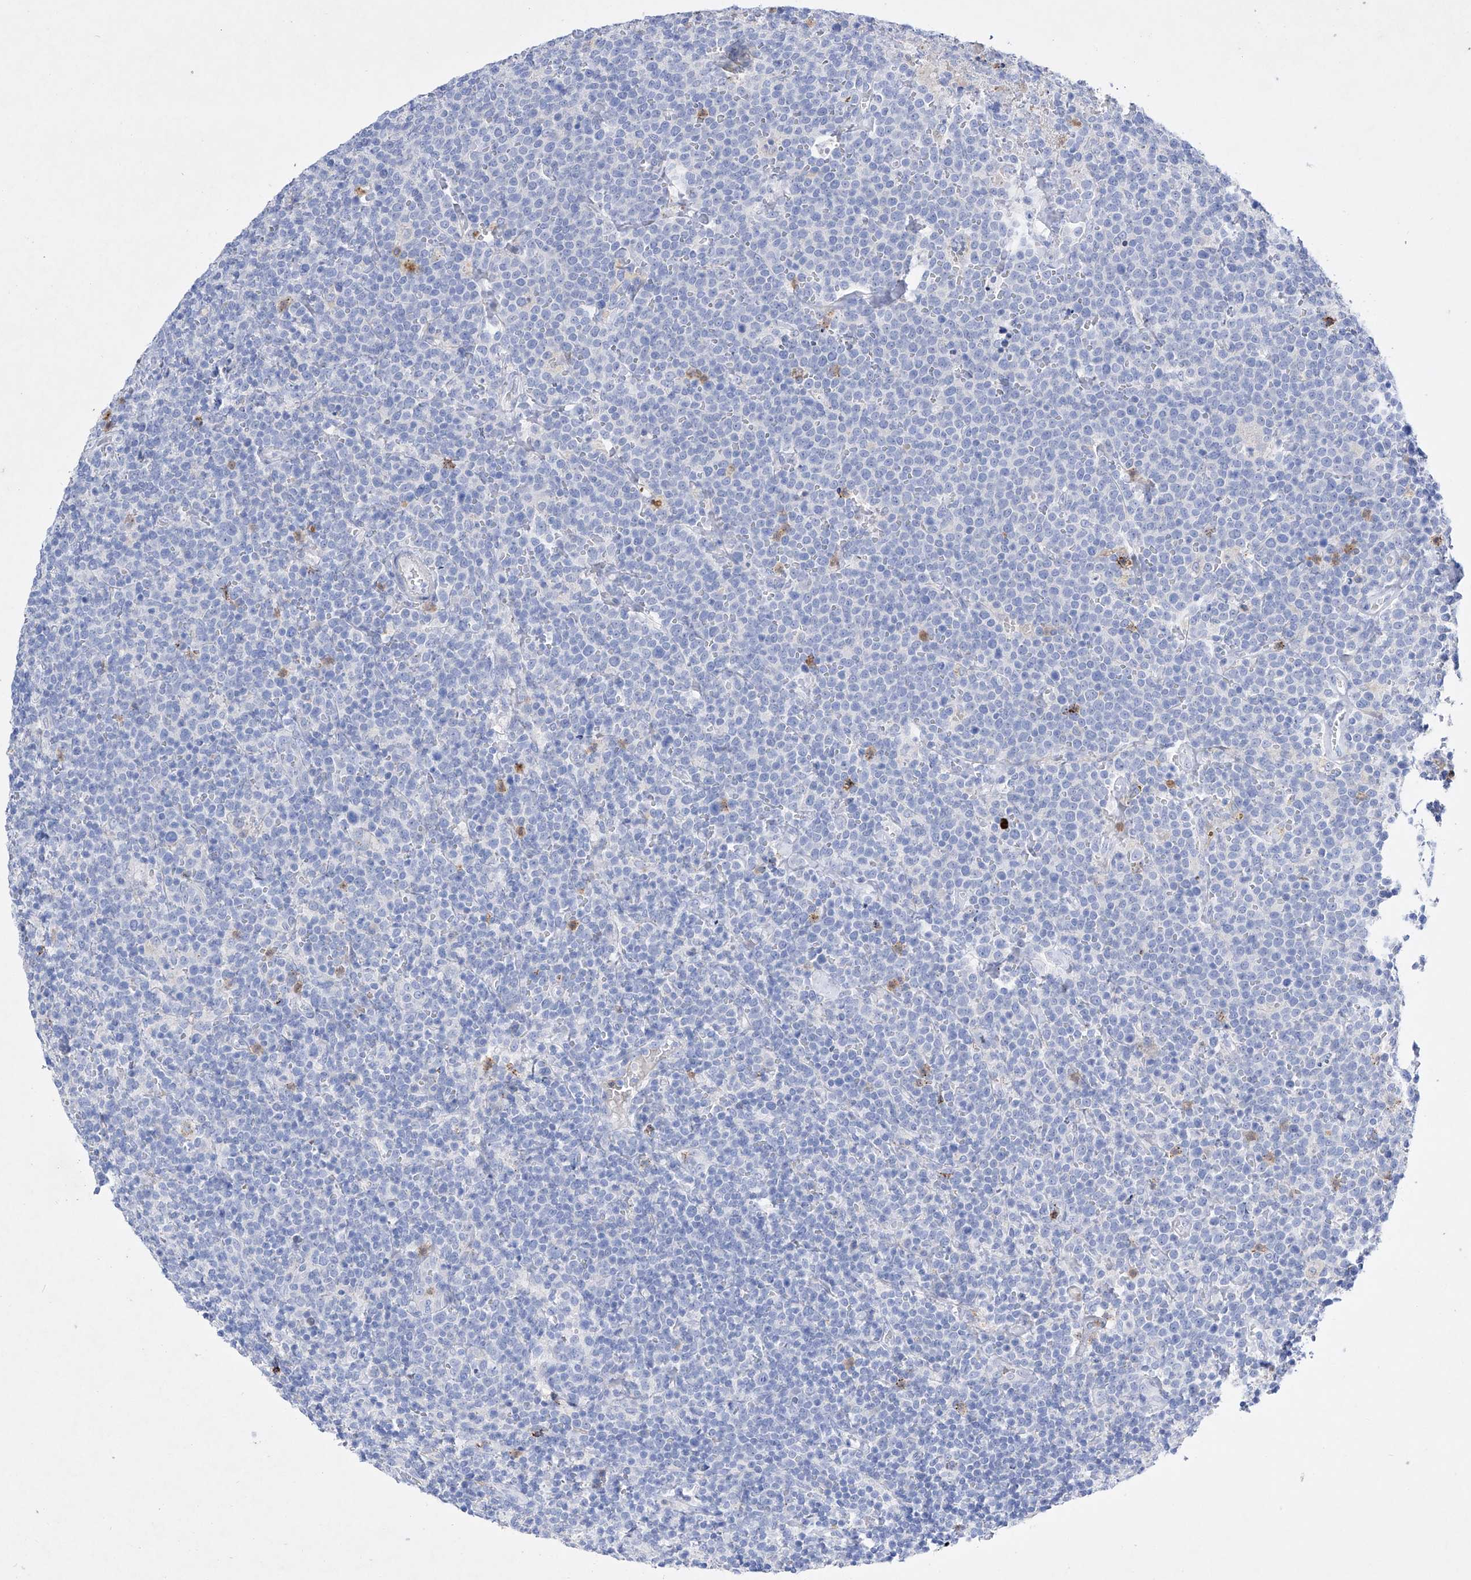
{"staining": {"intensity": "negative", "quantity": "none", "location": "none"}, "tissue": "lymphoma", "cell_type": "Tumor cells", "image_type": "cancer", "snomed": [{"axis": "morphology", "description": "Malignant lymphoma, non-Hodgkin's type, High grade"}, {"axis": "topography", "description": "Lymph node"}], "caption": "Immunohistochemistry (IHC) of human lymphoma shows no positivity in tumor cells.", "gene": "TM7SF2", "patient": {"sex": "male", "age": 61}}